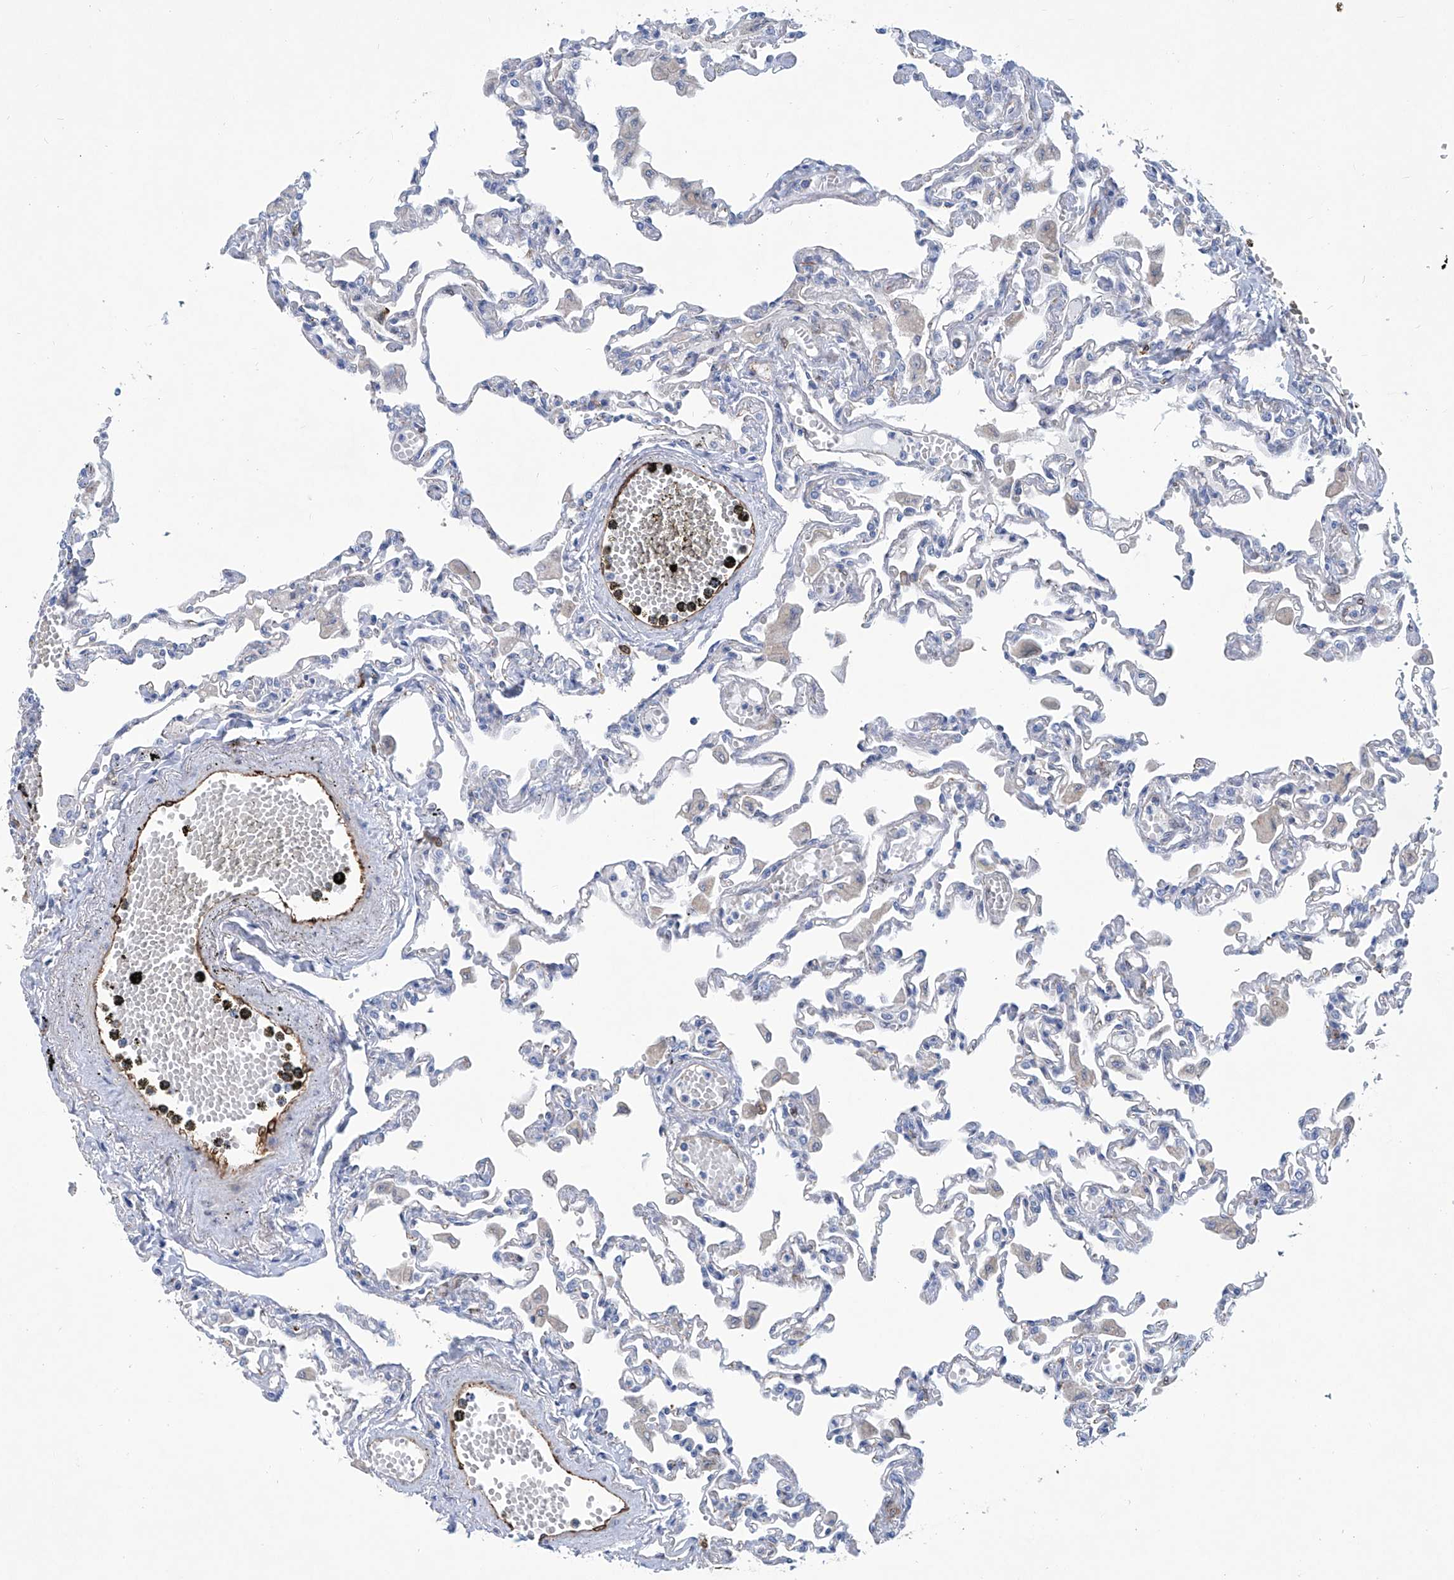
{"staining": {"intensity": "negative", "quantity": "none", "location": "none"}, "tissue": "lung", "cell_type": "Alveolar cells", "image_type": "normal", "snomed": [{"axis": "morphology", "description": "Normal tissue, NOS"}, {"axis": "topography", "description": "Bronchus"}, {"axis": "topography", "description": "Lung"}], "caption": "Immunohistochemistry (IHC) image of unremarkable human lung stained for a protein (brown), which displays no staining in alveolar cells. The staining was performed using DAB (3,3'-diaminobenzidine) to visualize the protein expression in brown, while the nuclei were stained in blue with hematoxylin (Magnification: 20x).", "gene": "TNN", "patient": {"sex": "female", "age": 49}}